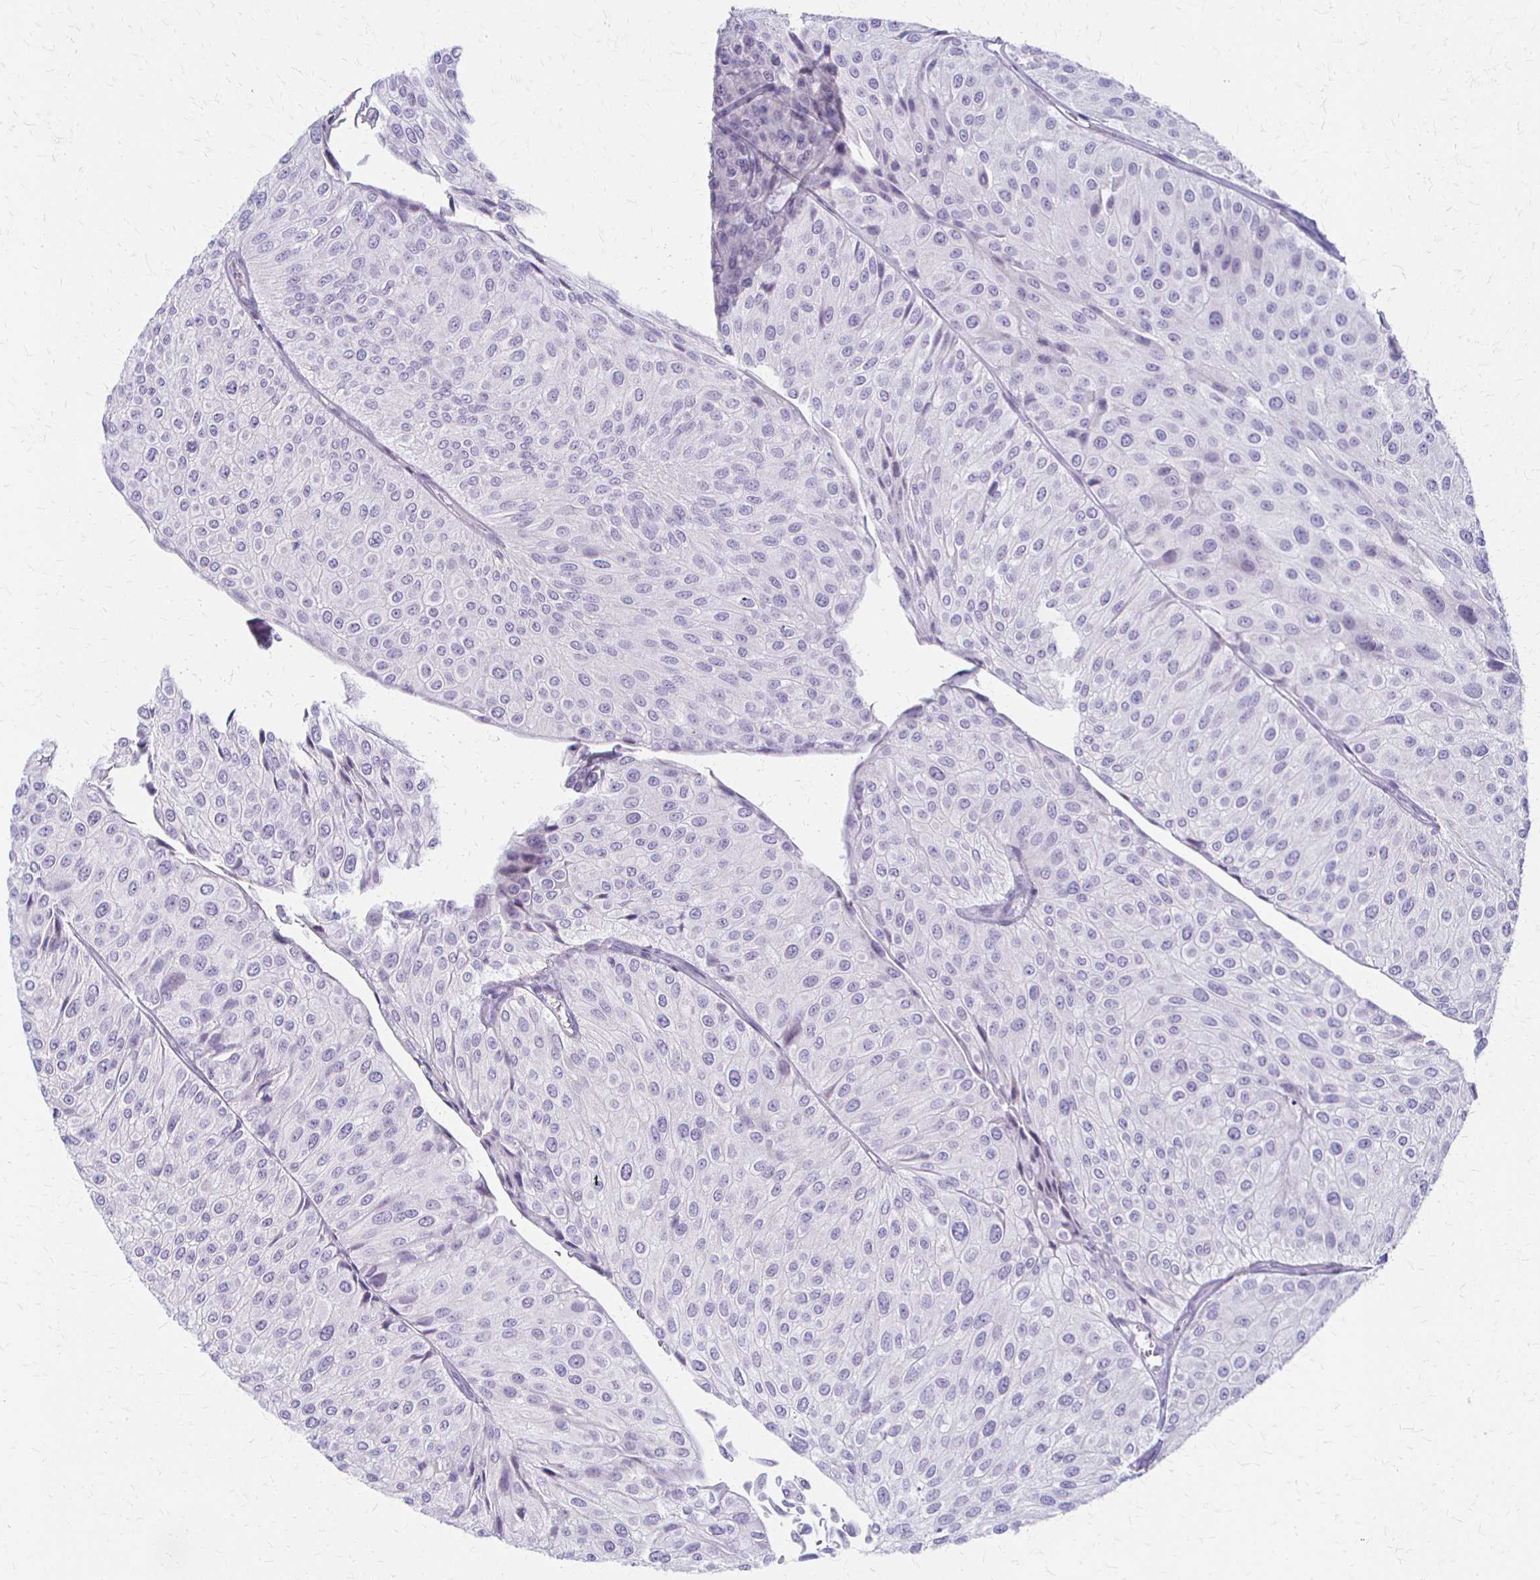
{"staining": {"intensity": "negative", "quantity": "none", "location": "none"}, "tissue": "urothelial cancer", "cell_type": "Tumor cells", "image_type": "cancer", "snomed": [{"axis": "morphology", "description": "Urothelial carcinoma, NOS"}, {"axis": "topography", "description": "Urinary bladder"}], "caption": "The immunohistochemistry image has no significant staining in tumor cells of transitional cell carcinoma tissue. (Stains: DAB (3,3'-diaminobenzidine) immunohistochemistry (IHC) with hematoxylin counter stain, Microscopy: brightfield microscopy at high magnification).", "gene": "ACP5", "patient": {"sex": "male", "age": 67}}